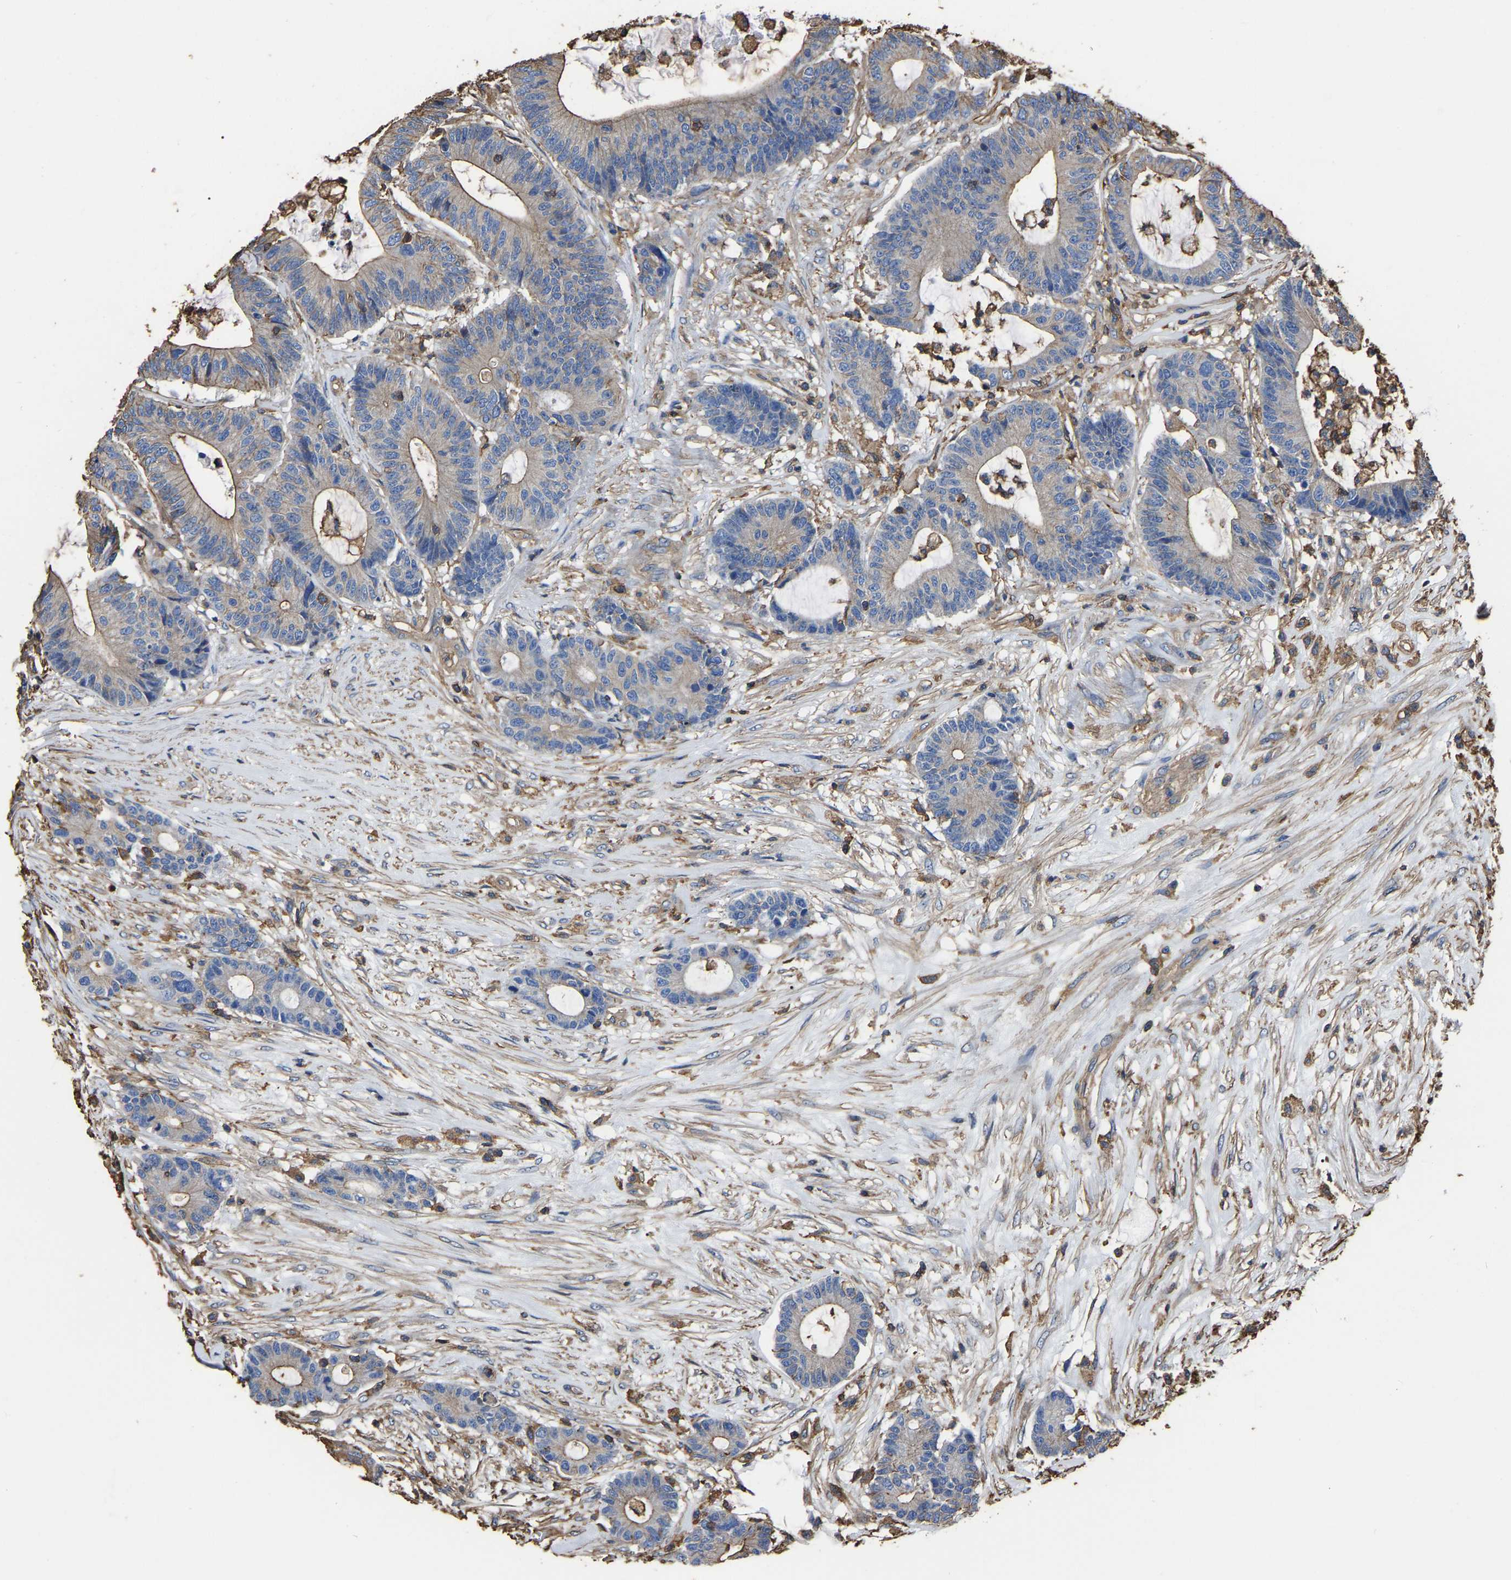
{"staining": {"intensity": "moderate", "quantity": "25%-75%", "location": "cytoplasmic/membranous"}, "tissue": "colorectal cancer", "cell_type": "Tumor cells", "image_type": "cancer", "snomed": [{"axis": "morphology", "description": "Adenocarcinoma, NOS"}, {"axis": "topography", "description": "Colon"}], "caption": "Colorectal adenocarcinoma was stained to show a protein in brown. There is medium levels of moderate cytoplasmic/membranous positivity in approximately 25%-75% of tumor cells.", "gene": "ARMT1", "patient": {"sex": "female", "age": 84}}